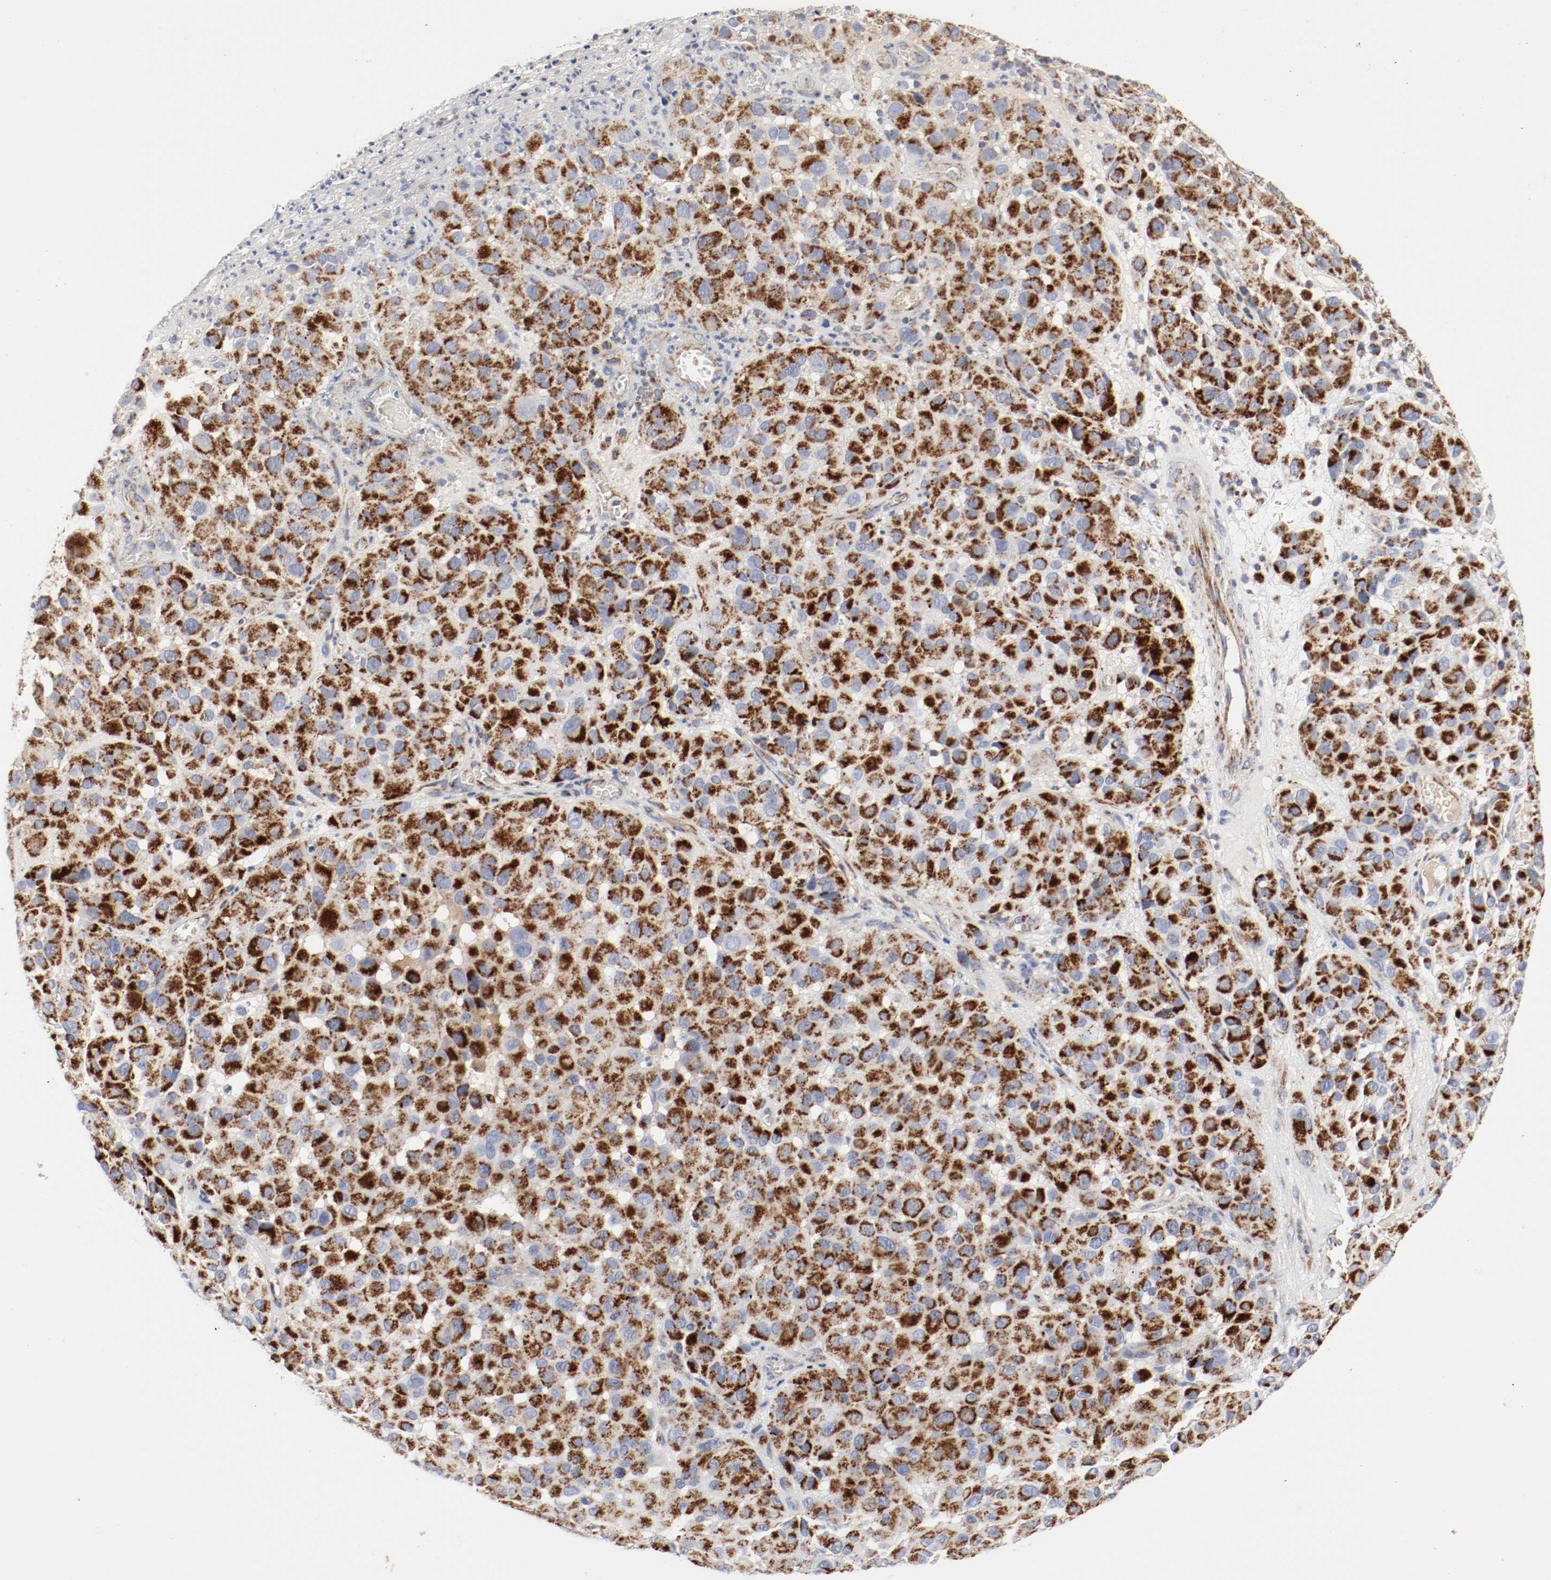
{"staining": {"intensity": "strong", "quantity": ">75%", "location": "cytoplasmic/membranous"}, "tissue": "melanoma", "cell_type": "Tumor cells", "image_type": "cancer", "snomed": [{"axis": "morphology", "description": "Malignant melanoma, NOS"}, {"axis": "topography", "description": "Skin"}], "caption": "An immunohistochemistry histopathology image of neoplastic tissue is shown. Protein staining in brown highlights strong cytoplasmic/membranous positivity in melanoma within tumor cells. The staining was performed using DAB, with brown indicating positive protein expression. Nuclei are stained blue with hematoxylin.", "gene": "AFG3L2", "patient": {"sex": "female", "age": 21}}